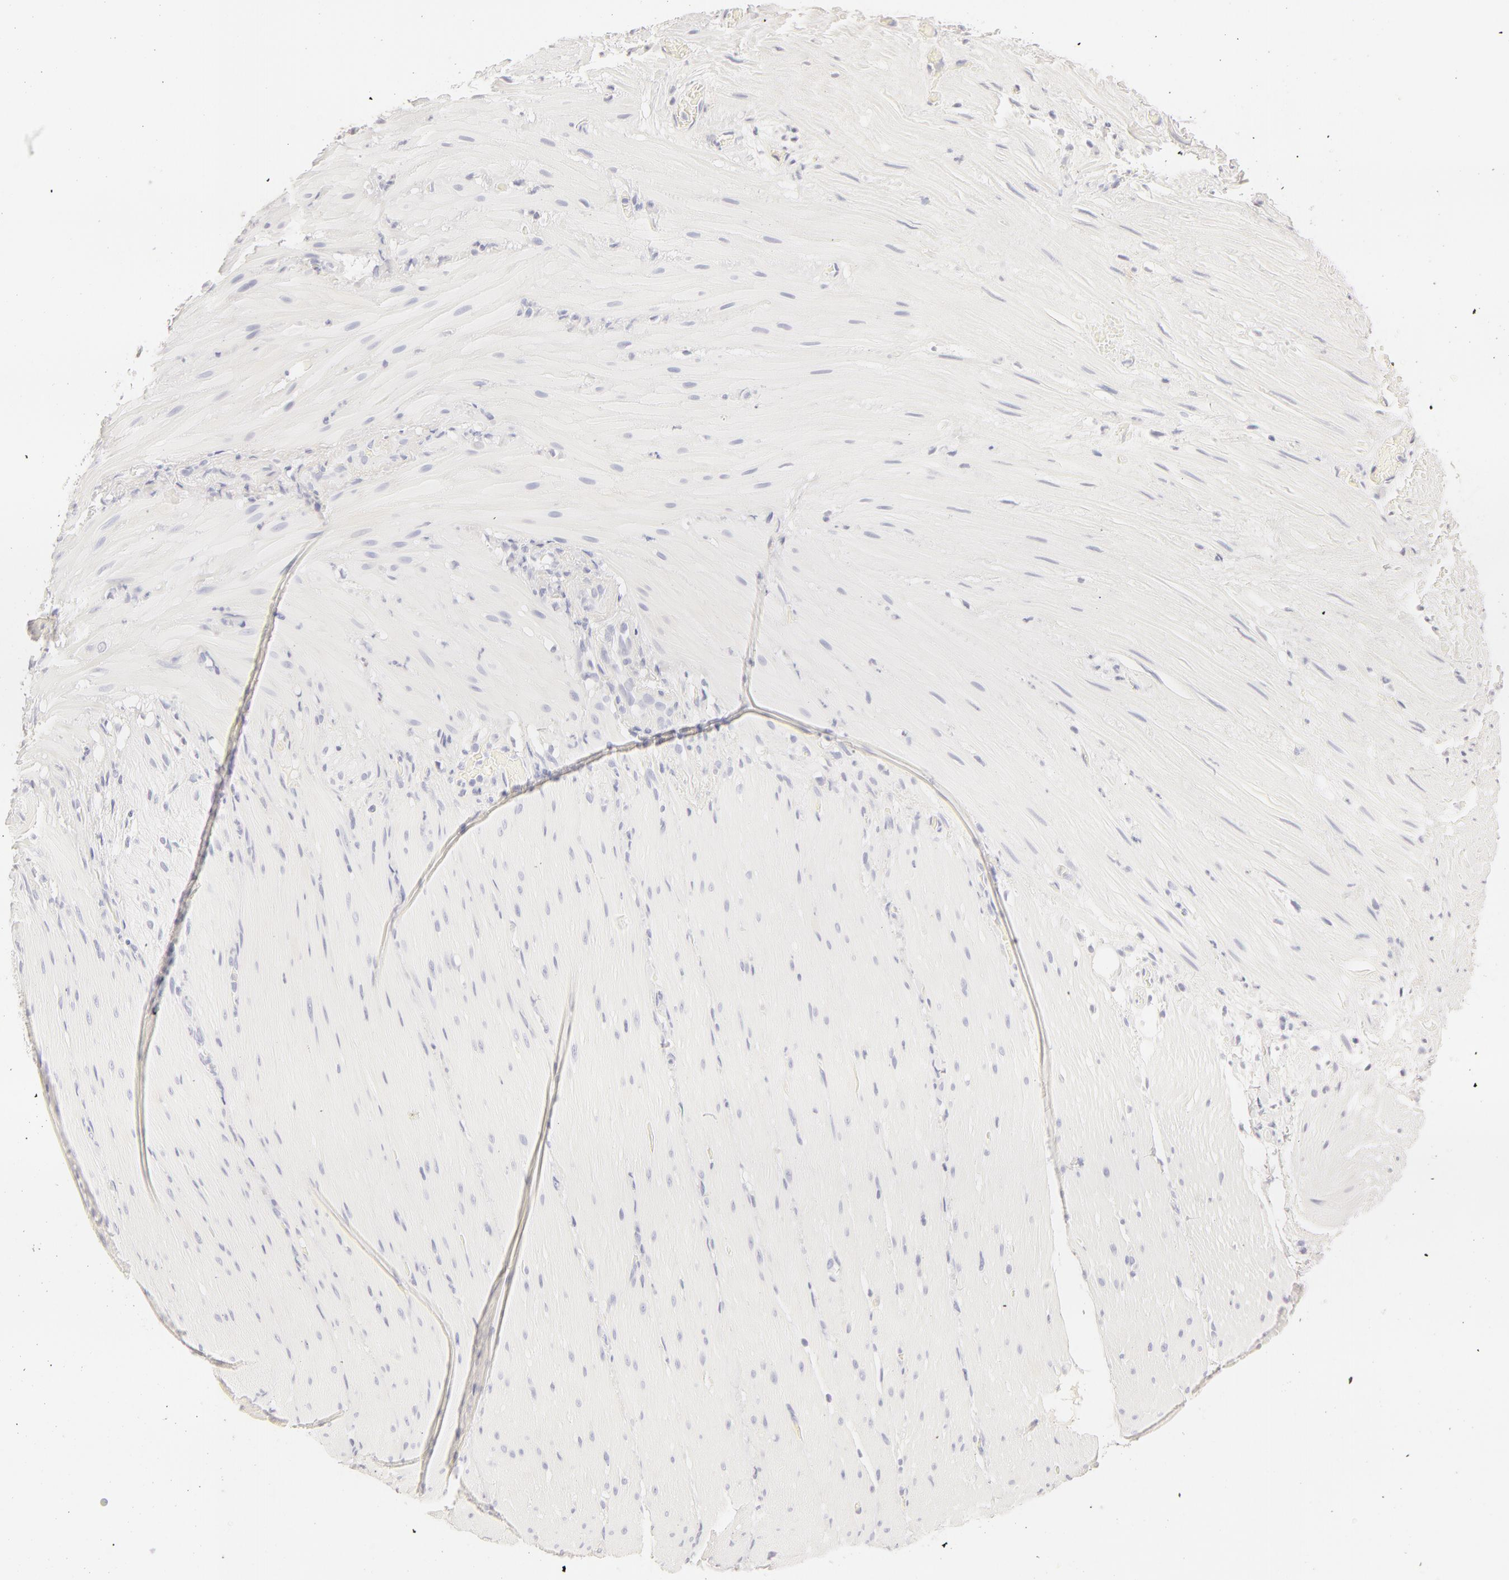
{"staining": {"intensity": "negative", "quantity": "none", "location": "none"}, "tissue": "smooth muscle", "cell_type": "Smooth muscle cells", "image_type": "normal", "snomed": [{"axis": "morphology", "description": "Normal tissue, NOS"}, {"axis": "topography", "description": "Duodenum"}], "caption": "Smooth muscle stained for a protein using IHC shows no staining smooth muscle cells.", "gene": "LGALS7B", "patient": {"sex": "male", "age": 63}}